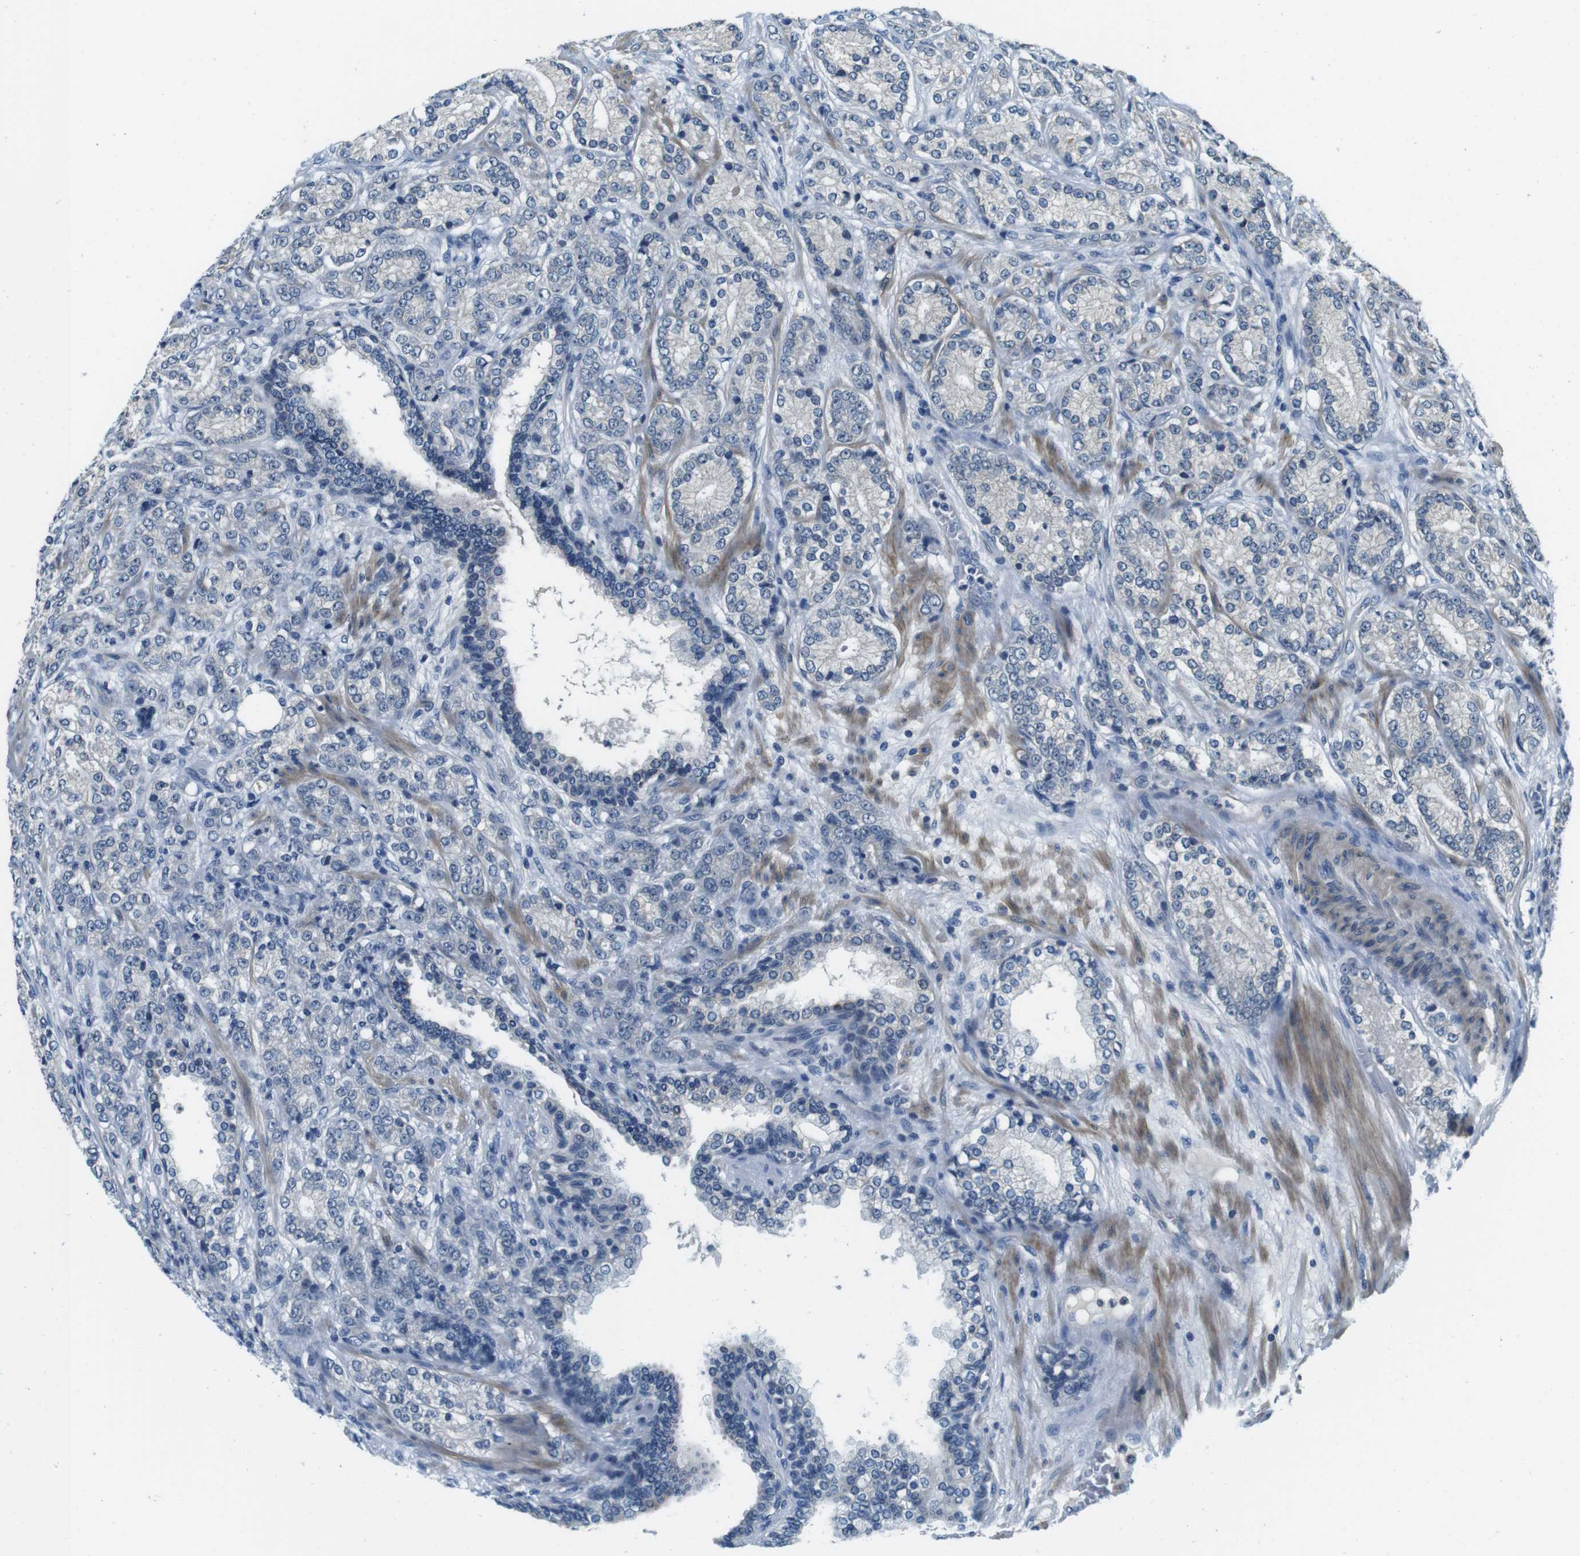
{"staining": {"intensity": "negative", "quantity": "none", "location": "none"}, "tissue": "prostate cancer", "cell_type": "Tumor cells", "image_type": "cancer", "snomed": [{"axis": "morphology", "description": "Adenocarcinoma, High grade"}, {"axis": "topography", "description": "Prostate"}], "caption": "Immunohistochemistry (IHC) photomicrograph of neoplastic tissue: prostate cancer stained with DAB shows no significant protein positivity in tumor cells.", "gene": "DTNA", "patient": {"sex": "male", "age": 61}}